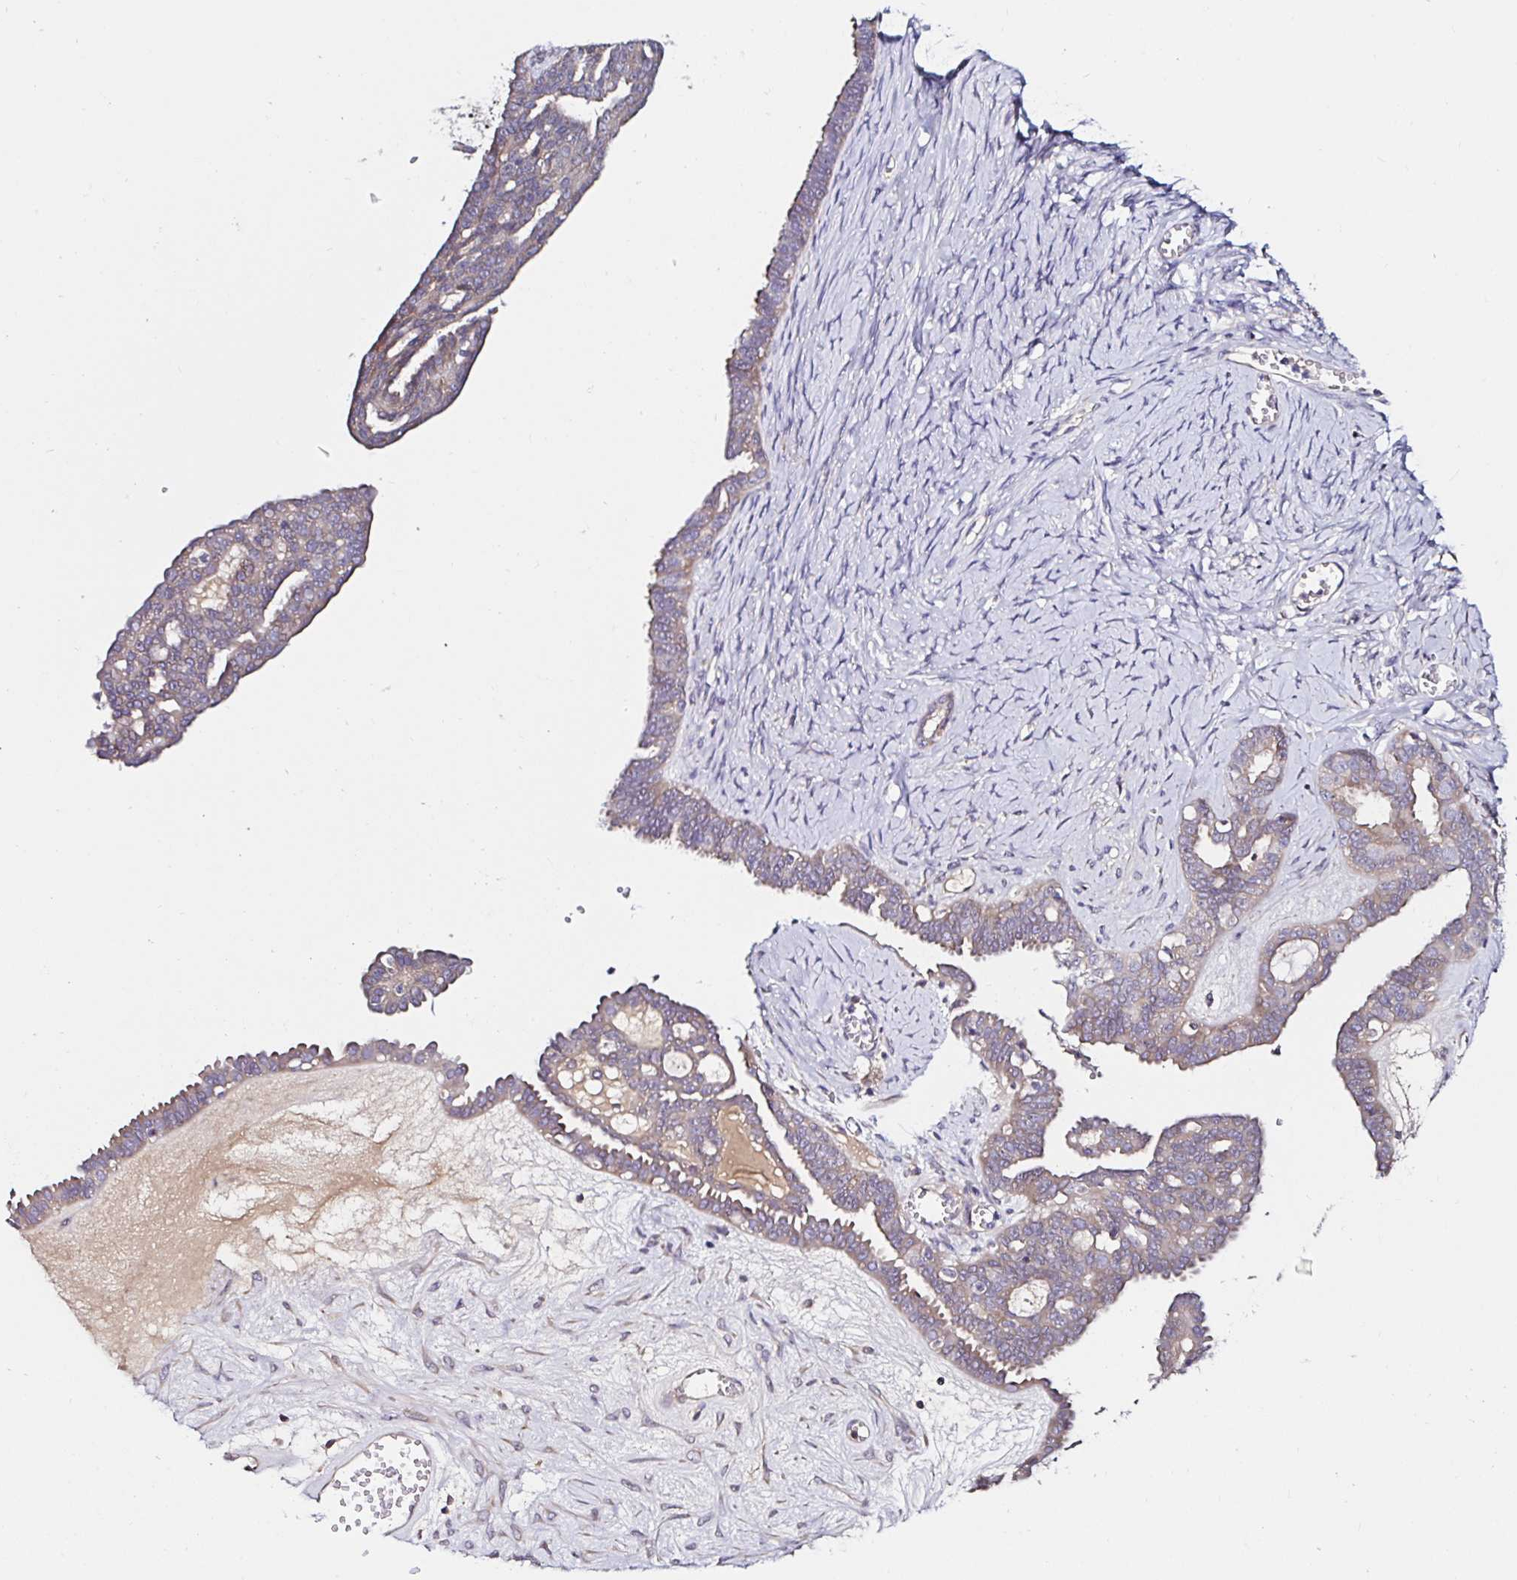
{"staining": {"intensity": "weak", "quantity": ">75%", "location": "cytoplasmic/membranous"}, "tissue": "ovarian cancer", "cell_type": "Tumor cells", "image_type": "cancer", "snomed": [{"axis": "morphology", "description": "Cystadenocarcinoma, serous, NOS"}, {"axis": "topography", "description": "Ovary"}], "caption": "Ovarian cancer stained with a protein marker reveals weak staining in tumor cells.", "gene": "VSIG2", "patient": {"sex": "female", "age": 71}}